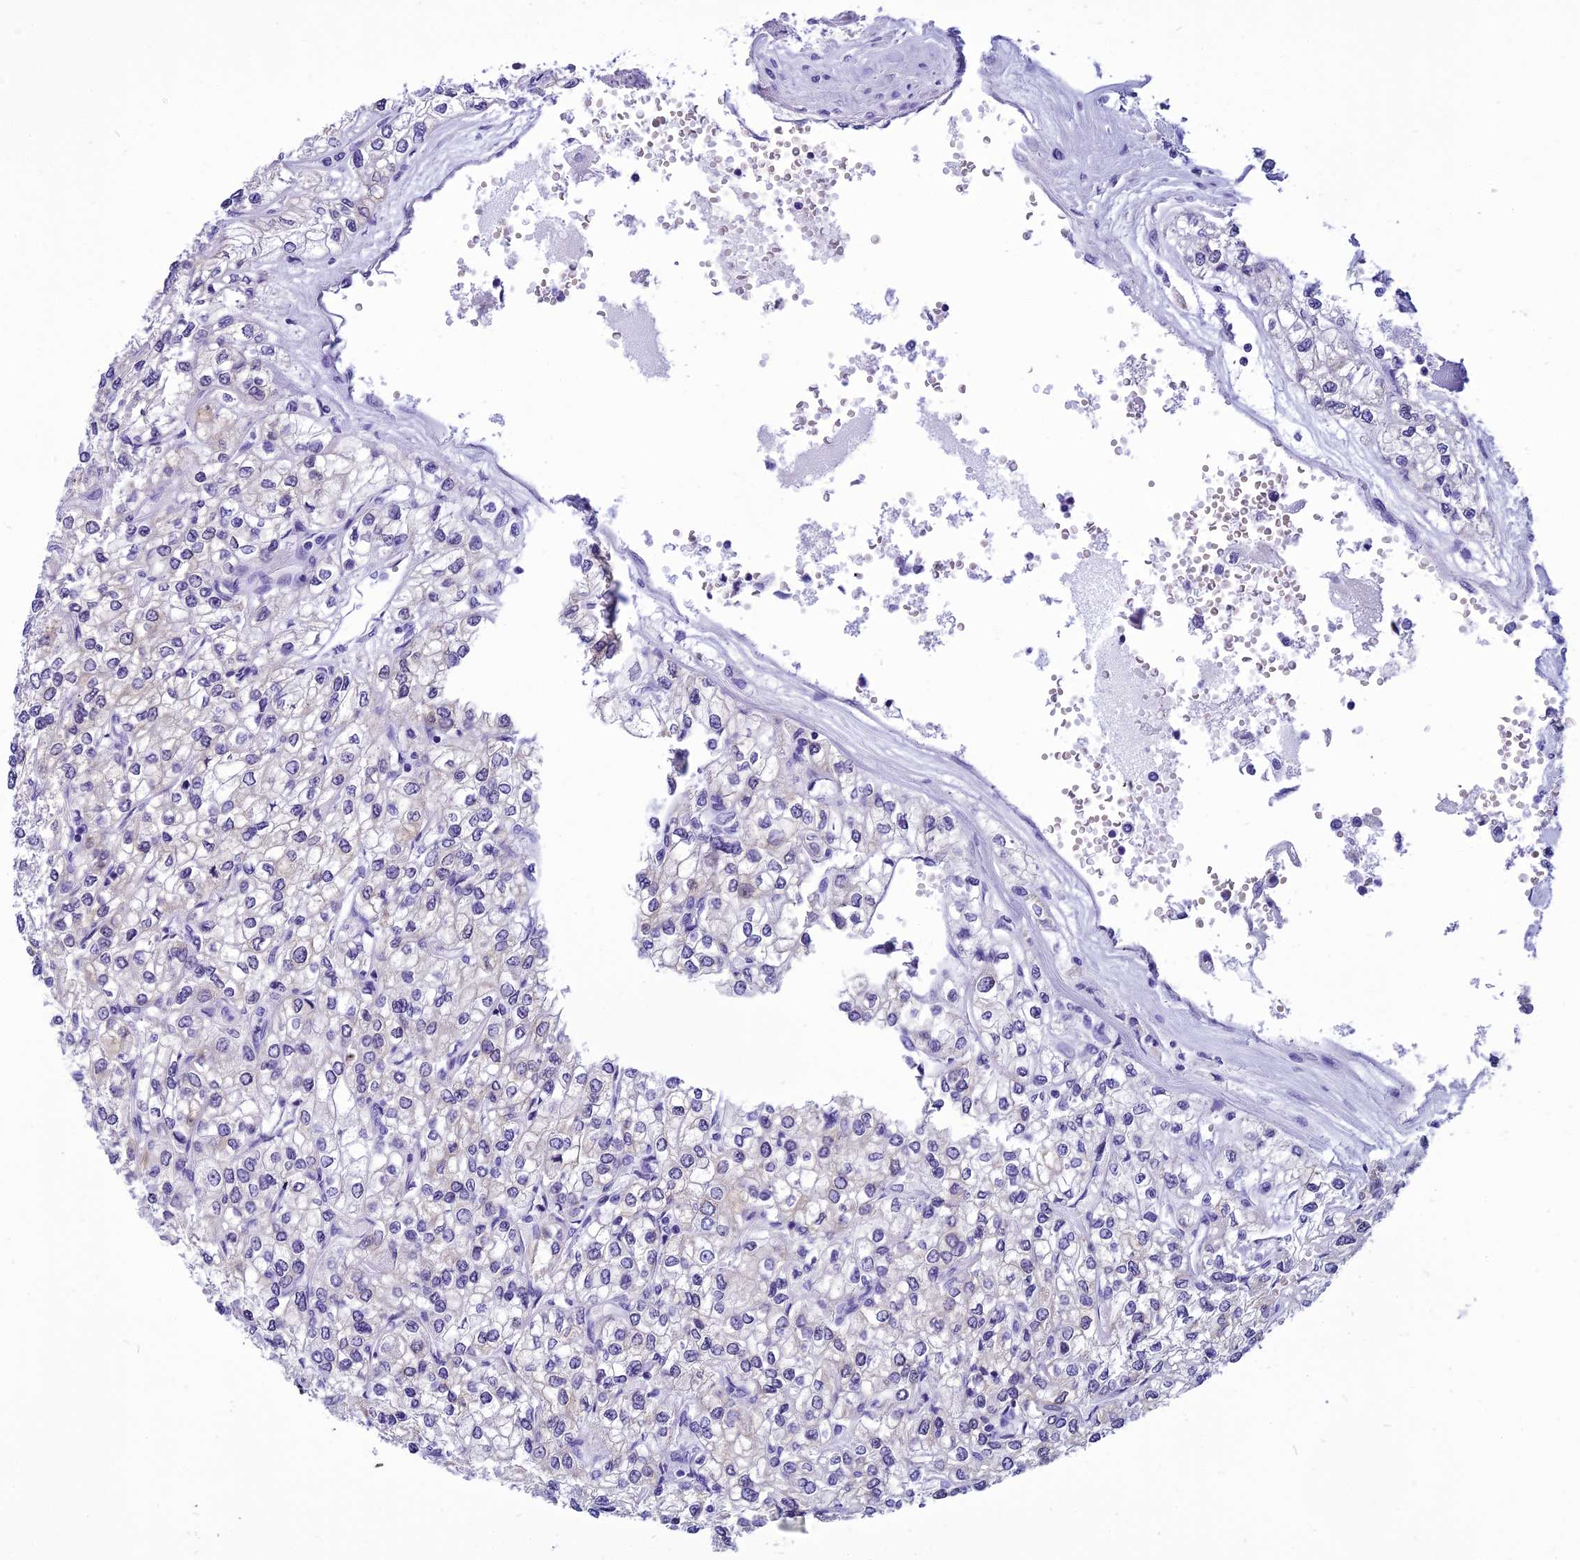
{"staining": {"intensity": "negative", "quantity": "none", "location": "none"}, "tissue": "renal cancer", "cell_type": "Tumor cells", "image_type": "cancer", "snomed": [{"axis": "morphology", "description": "Adenocarcinoma, NOS"}, {"axis": "topography", "description": "Kidney"}], "caption": "Human adenocarcinoma (renal) stained for a protein using immunohistochemistry exhibits no positivity in tumor cells.", "gene": "KCTD14", "patient": {"sex": "male", "age": 80}}